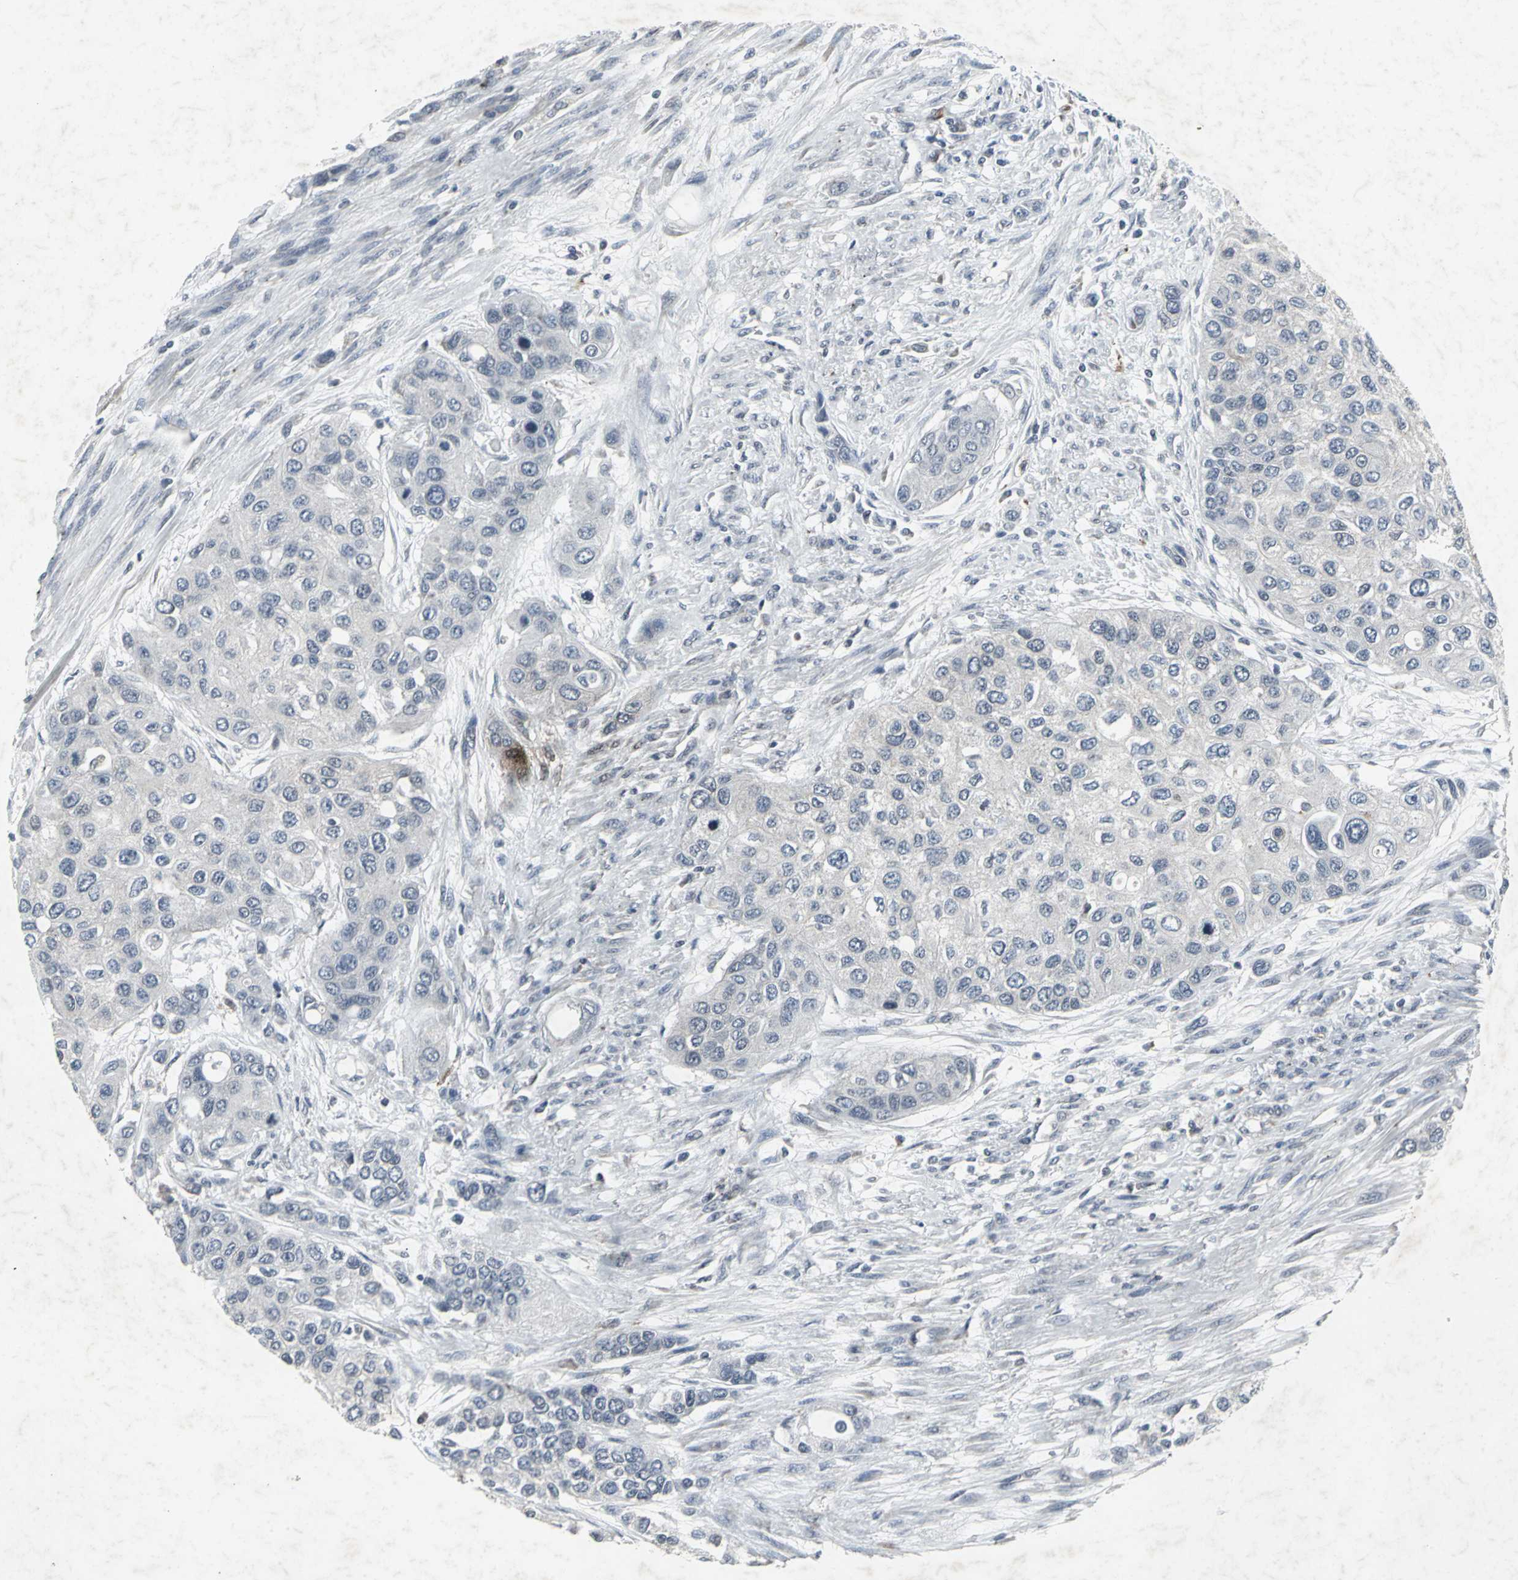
{"staining": {"intensity": "negative", "quantity": "none", "location": "none"}, "tissue": "urothelial cancer", "cell_type": "Tumor cells", "image_type": "cancer", "snomed": [{"axis": "morphology", "description": "Urothelial carcinoma, High grade"}, {"axis": "topography", "description": "Urinary bladder"}], "caption": "Human urothelial cancer stained for a protein using IHC shows no positivity in tumor cells.", "gene": "BMP4", "patient": {"sex": "female", "age": 56}}